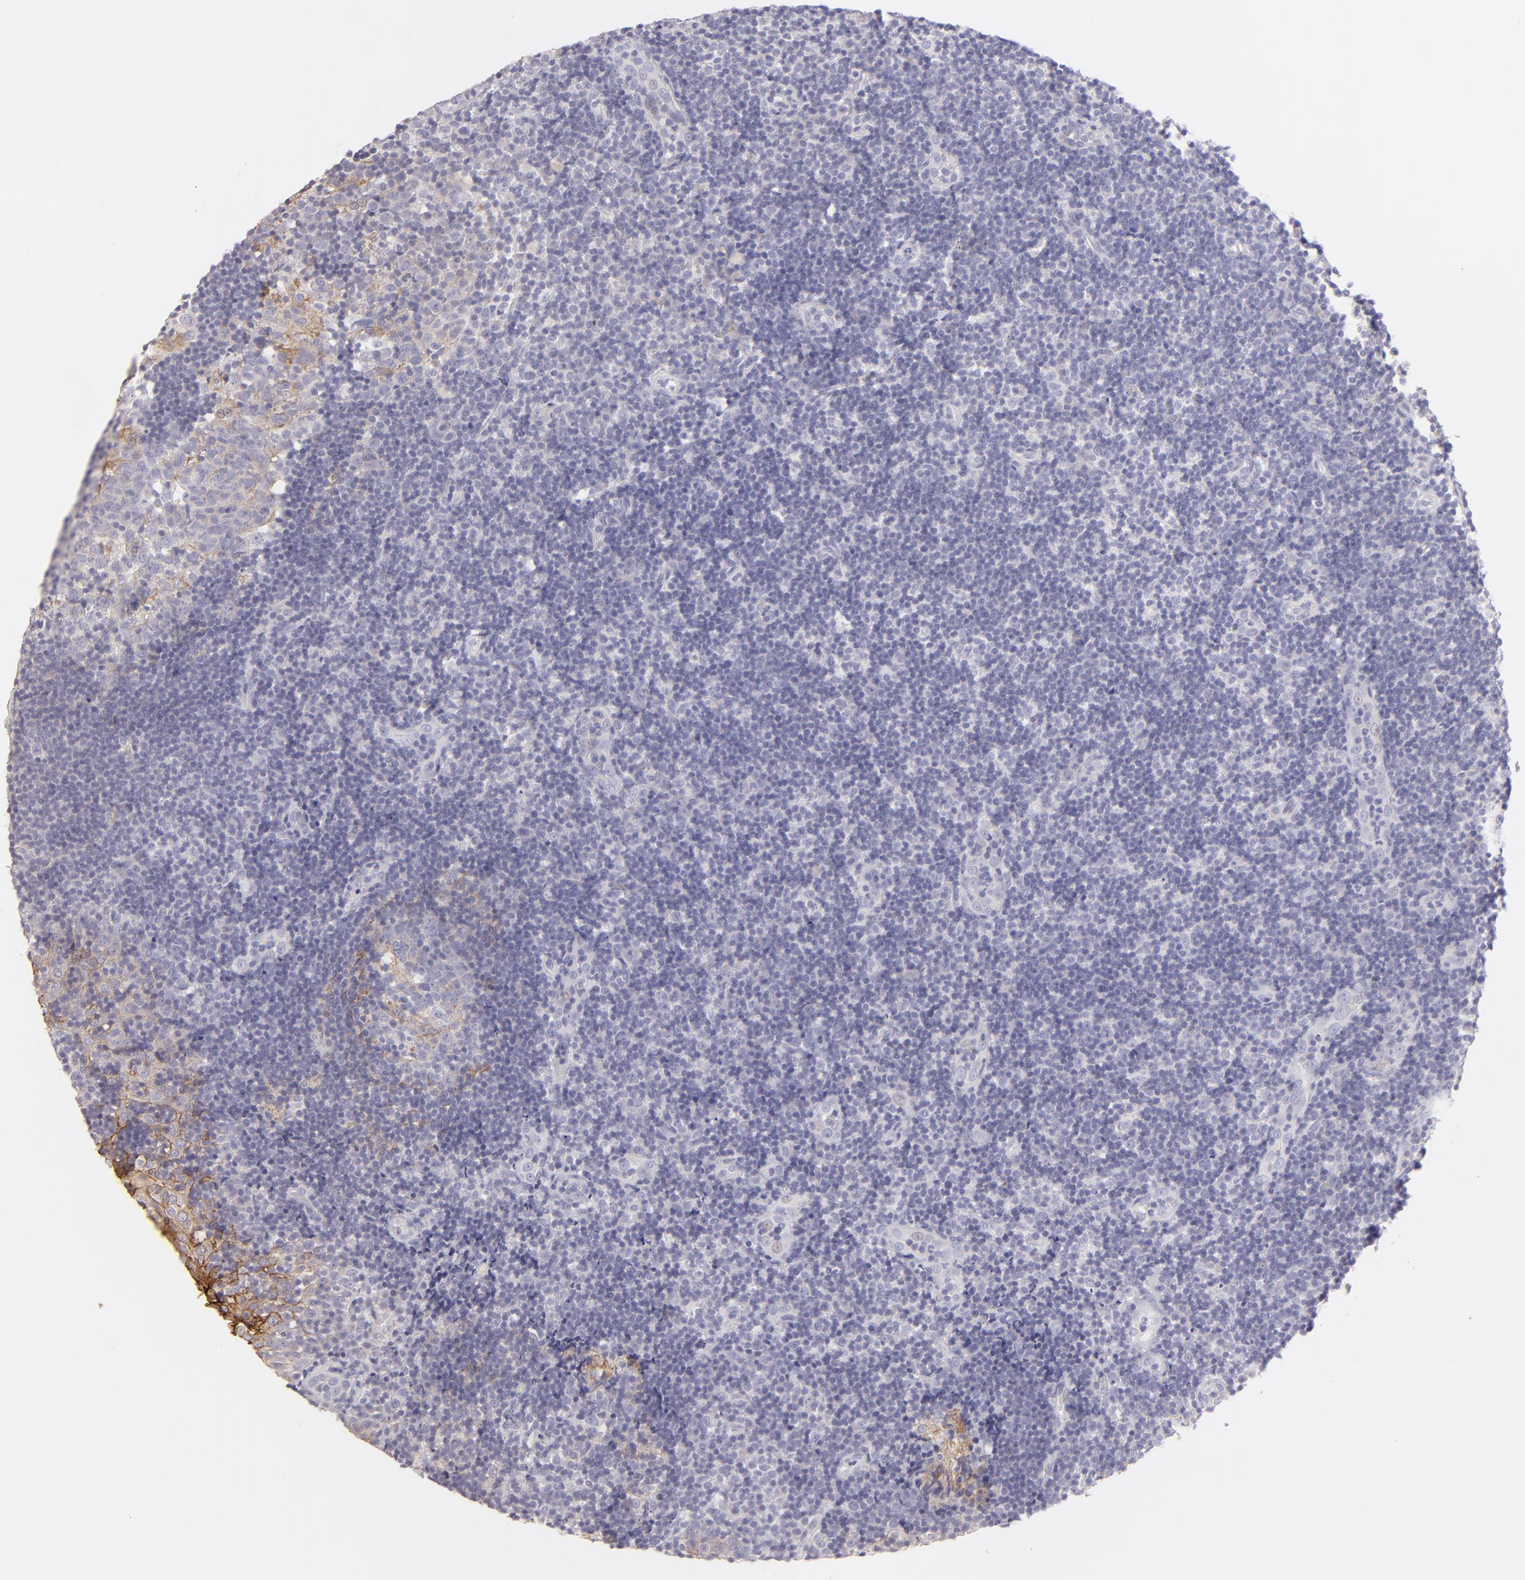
{"staining": {"intensity": "weak", "quantity": "<25%", "location": "cytoplasmic/membranous"}, "tissue": "tonsil", "cell_type": "Germinal center cells", "image_type": "normal", "snomed": [{"axis": "morphology", "description": "Normal tissue, NOS"}, {"axis": "topography", "description": "Tonsil"}], "caption": "This micrograph is of benign tonsil stained with IHC to label a protein in brown with the nuclei are counter-stained blue. There is no positivity in germinal center cells. The staining is performed using DAB (3,3'-diaminobenzidine) brown chromogen with nuclei counter-stained in using hematoxylin.", "gene": "CLDN4", "patient": {"sex": "female", "age": 40}}